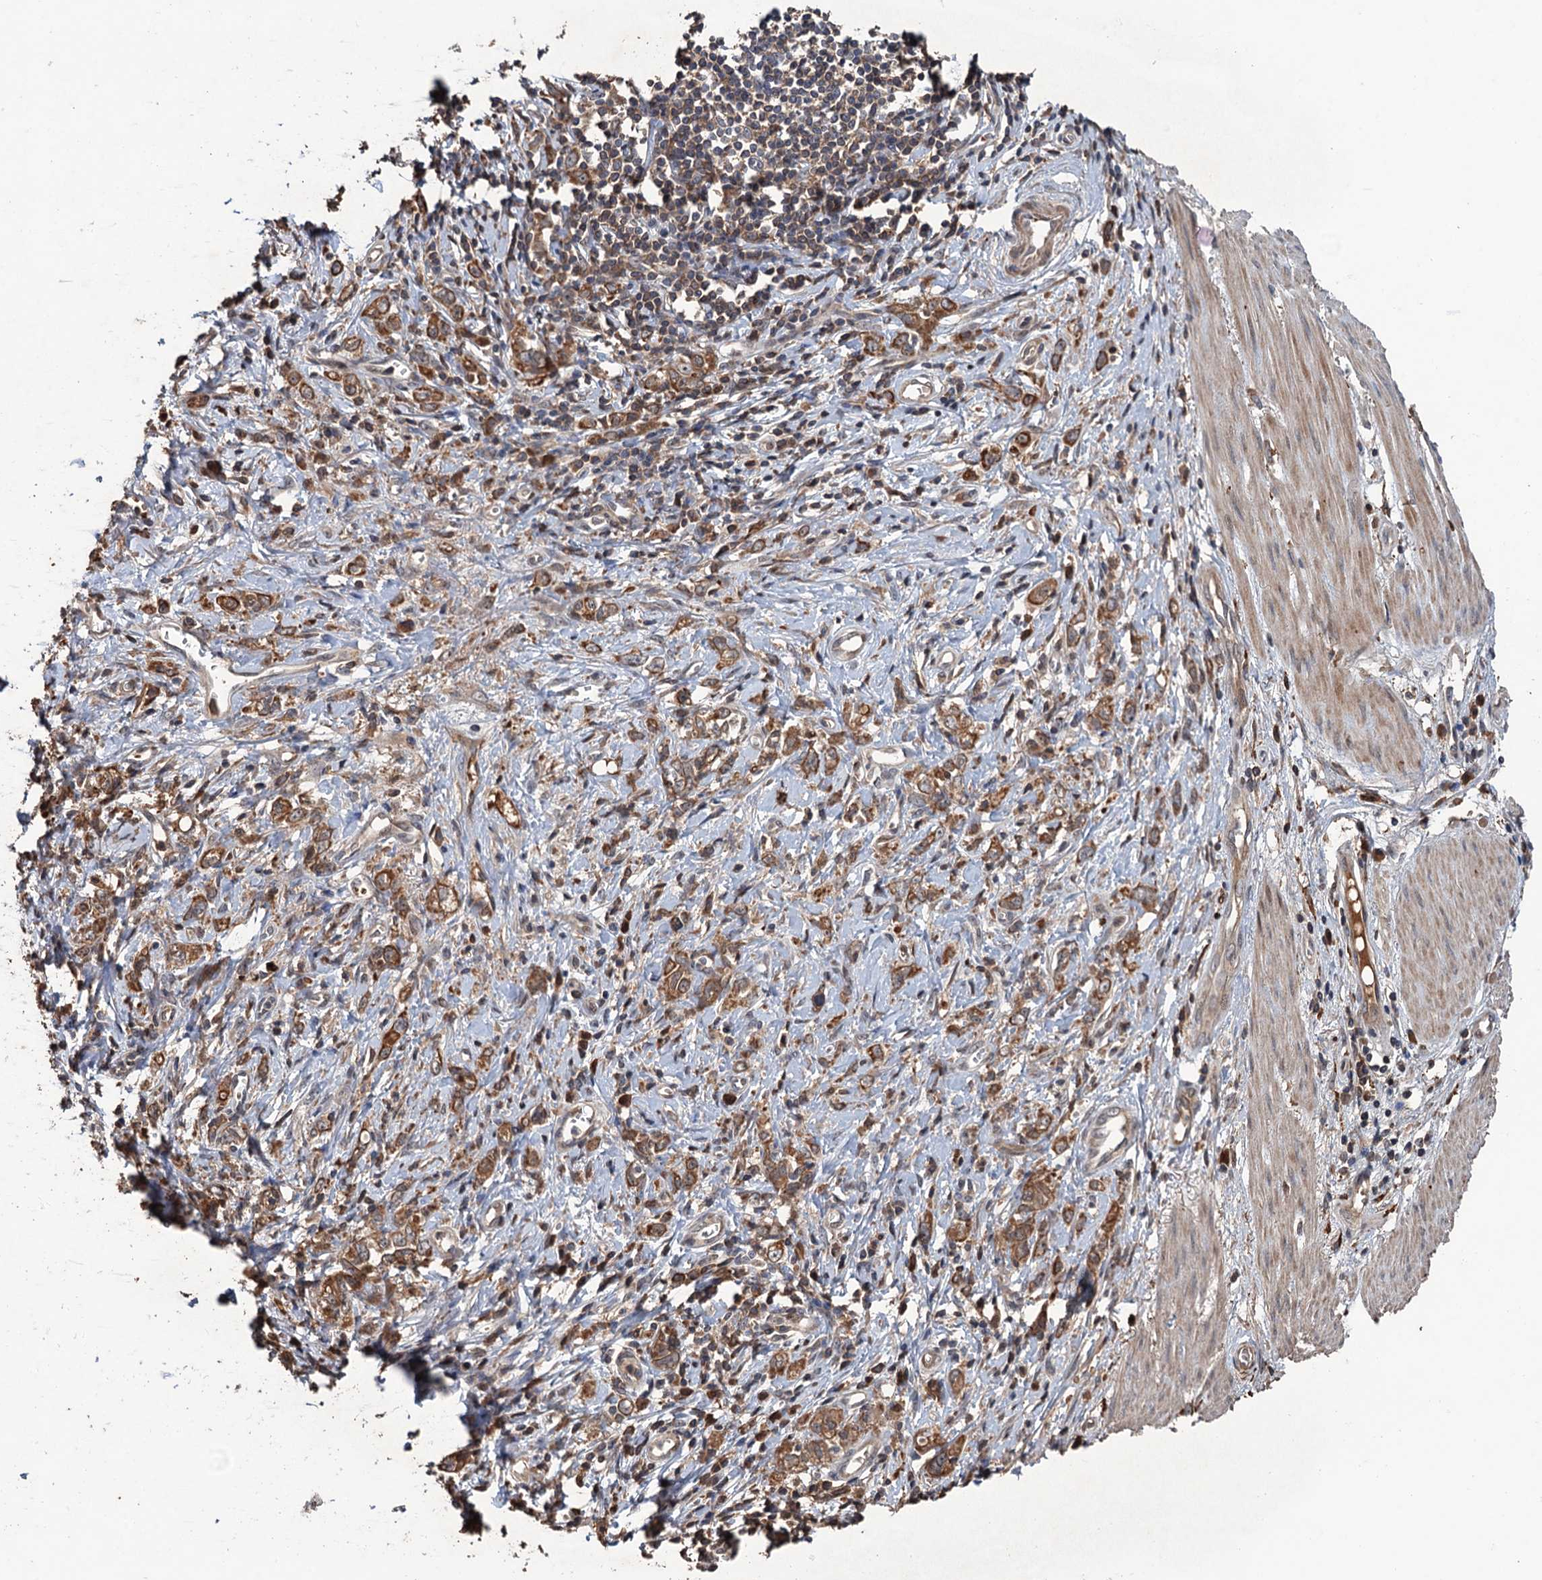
{"staining": {"intensity": "moderate", "quantity": ">75%", "location": "cytoplasmic/membranous"}, "tissue": "stomach cancer", "cell_type": "Tumor cells", "image_type": "cancer", "snomed": [{"axis": "morphology", "description": "Adenocarcinoma, NOS"}, {"axis": "topography", "description": "Stomach"}], "caption": "Immunohistochemistry (IHC) image of neoplastic tissue: human stomach cancer stained using immunohistochemistry reveals medium levels of moderate protein expression localized specifically in the cytoplasmic/membranous of tumor cells, appearing as a cytoplasmic/membranous brown color.", "gene": "ZNF438", "patient": {"sex": "female", "age": 76}}